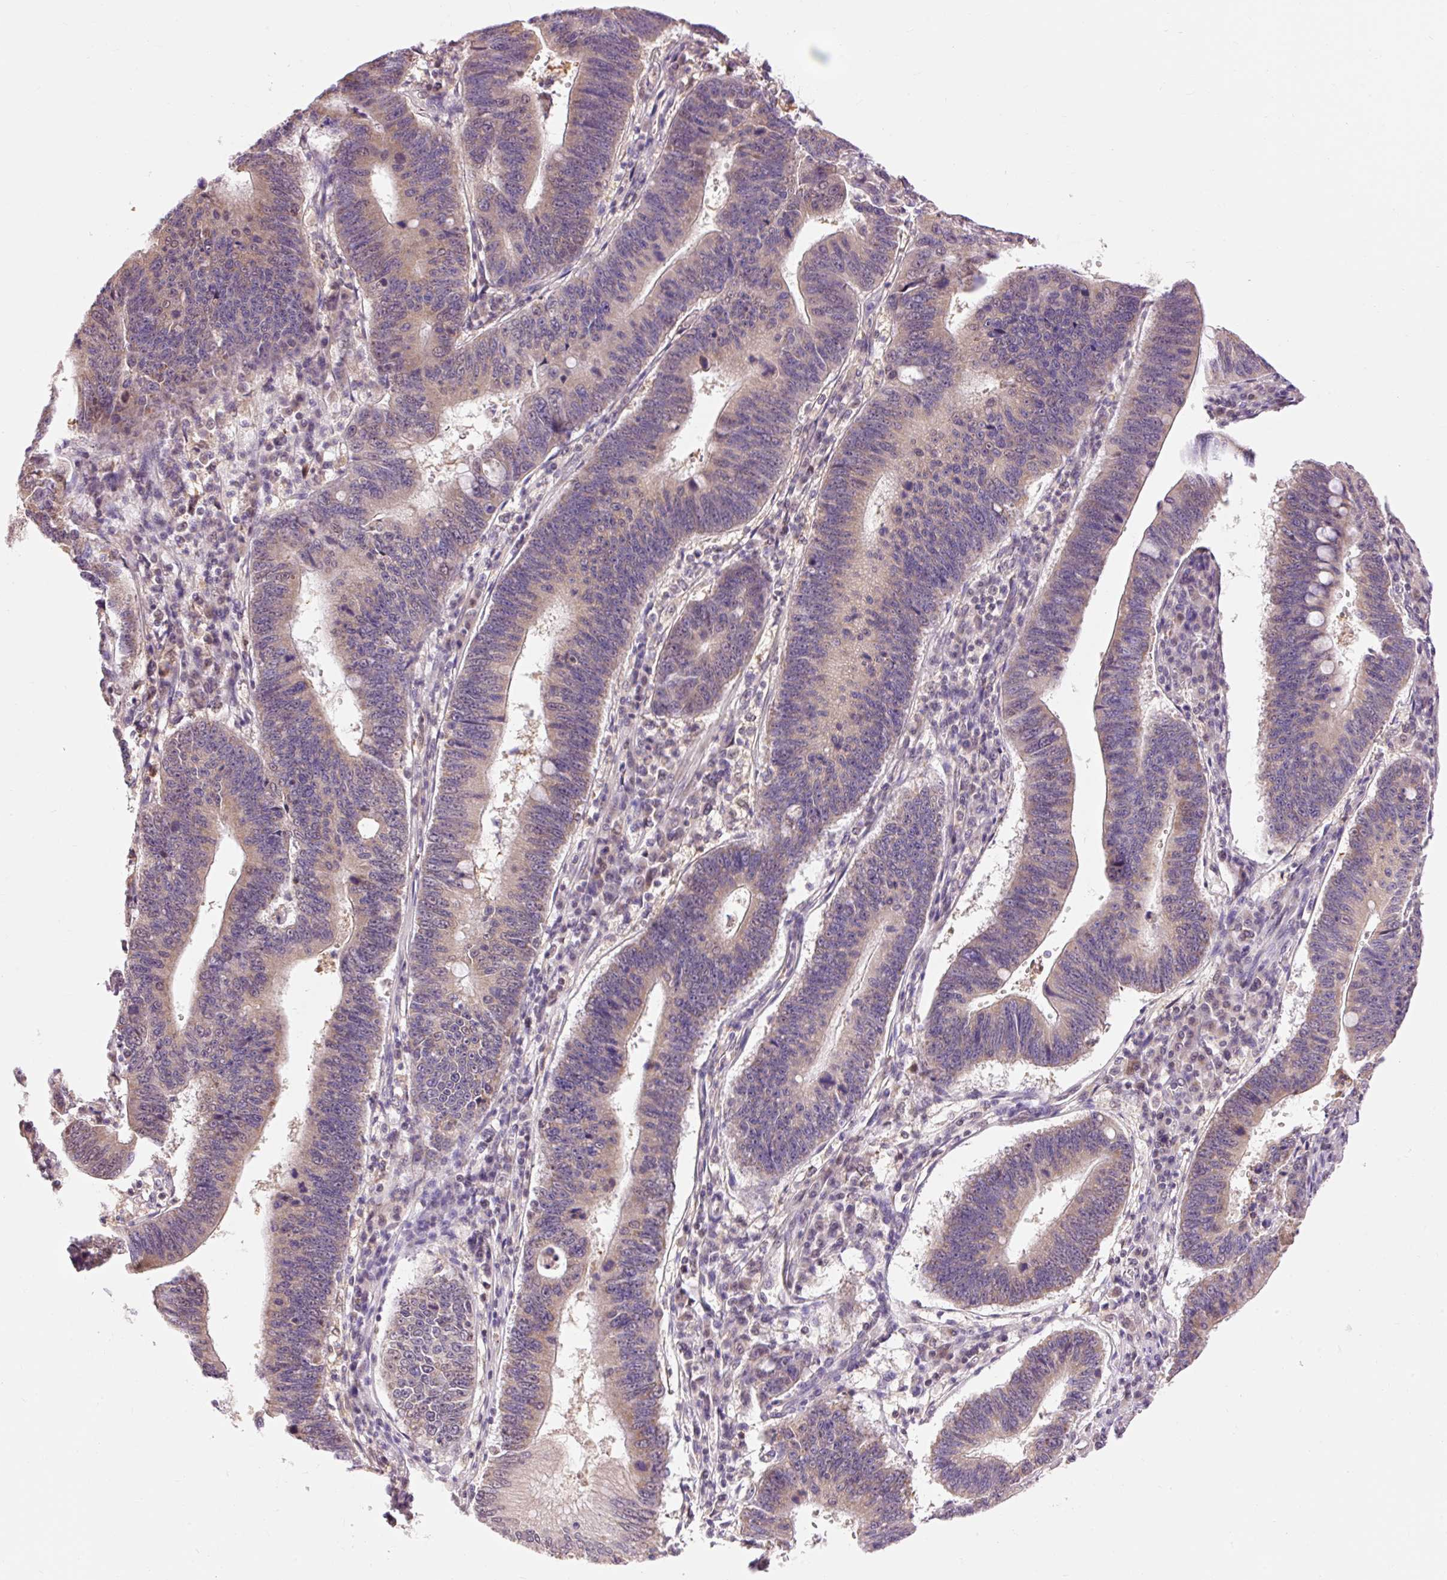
{"staining": {"intensity": "weak", "quantity": "25%-75%", "location": "cytoplasmic/membranous"}, "tissue": "stomach cancer", "cell_type": "Tumor cells", "image_type": "cancer", "snomed": [{"axis": "morphology", "description": "Adenocarcinoma, NOS"}, {"axis": "topography", "description": "Stomach"}], "caption": "This photomicrograph reveals adenocarcinoma (stomach) stained with IHC to label a protein in brown. The cytoplasmic/membranous of tumor cells show weak positivity for the protein. Nuclei are counter-stained blue.", "gene": "IMMT", "patient": {"sex": "male", "age": 59}}